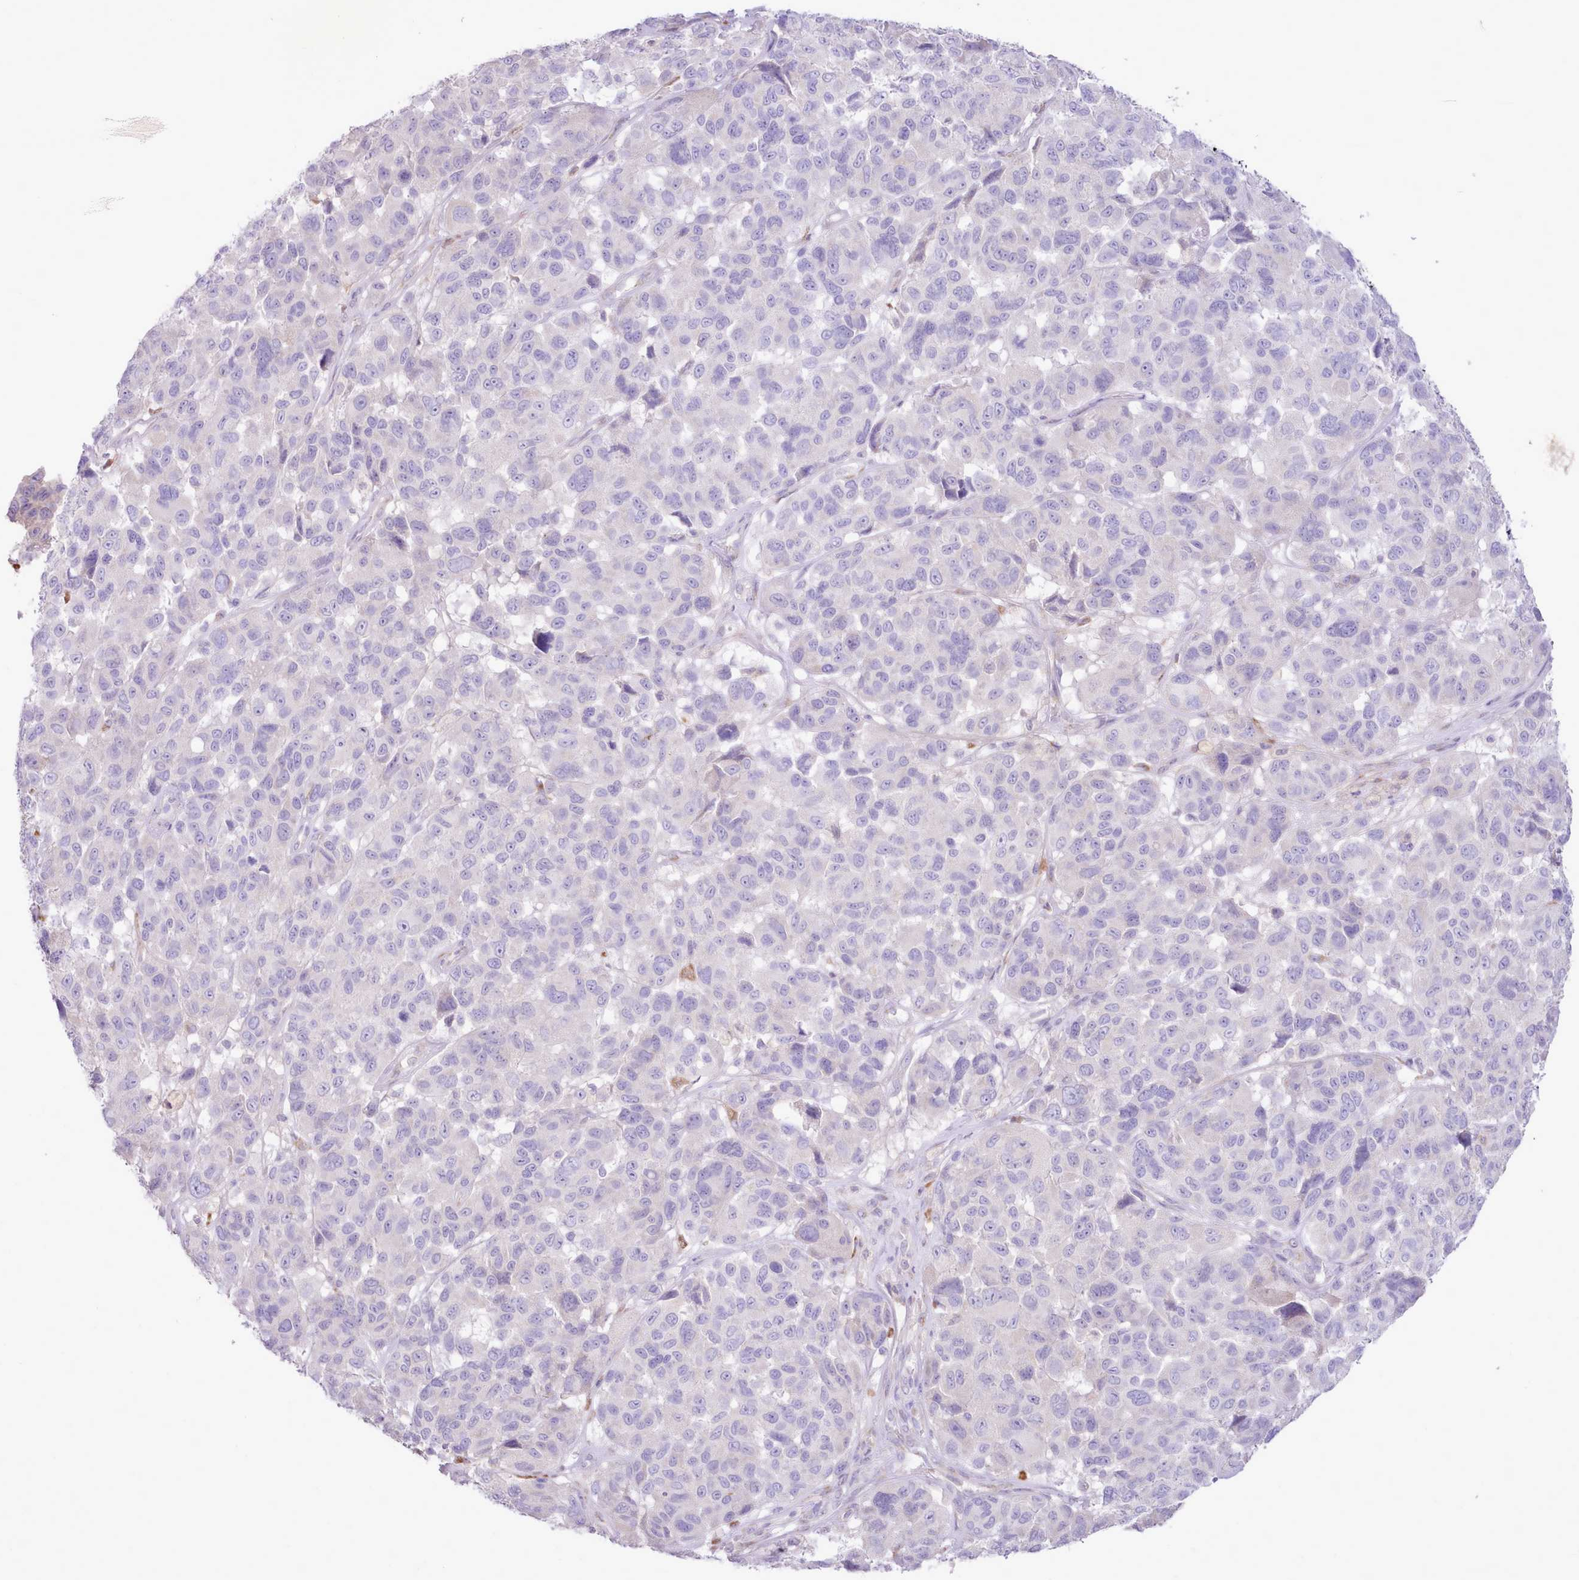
{"staining": {"intensity": "negative", "quantity": "none", "location": "none"}, "tissue": "melanoma", "cell_type": "Tumor cells", "image_type": "cancer", "snomed": [{"axis": "morphology", "description": "Malignant melanoma, NOS"}, {"axis": "topography", "description": "Skin"}], "caption": "This image is of malignant melanoma stained with immunohistochemistry (IHC) to label a protein in brown with the nuclei are counter-stained blue. There is no expression in tumor cells.", "gene": "CCL1", "patient": {"sex": "female", "age": 66}}